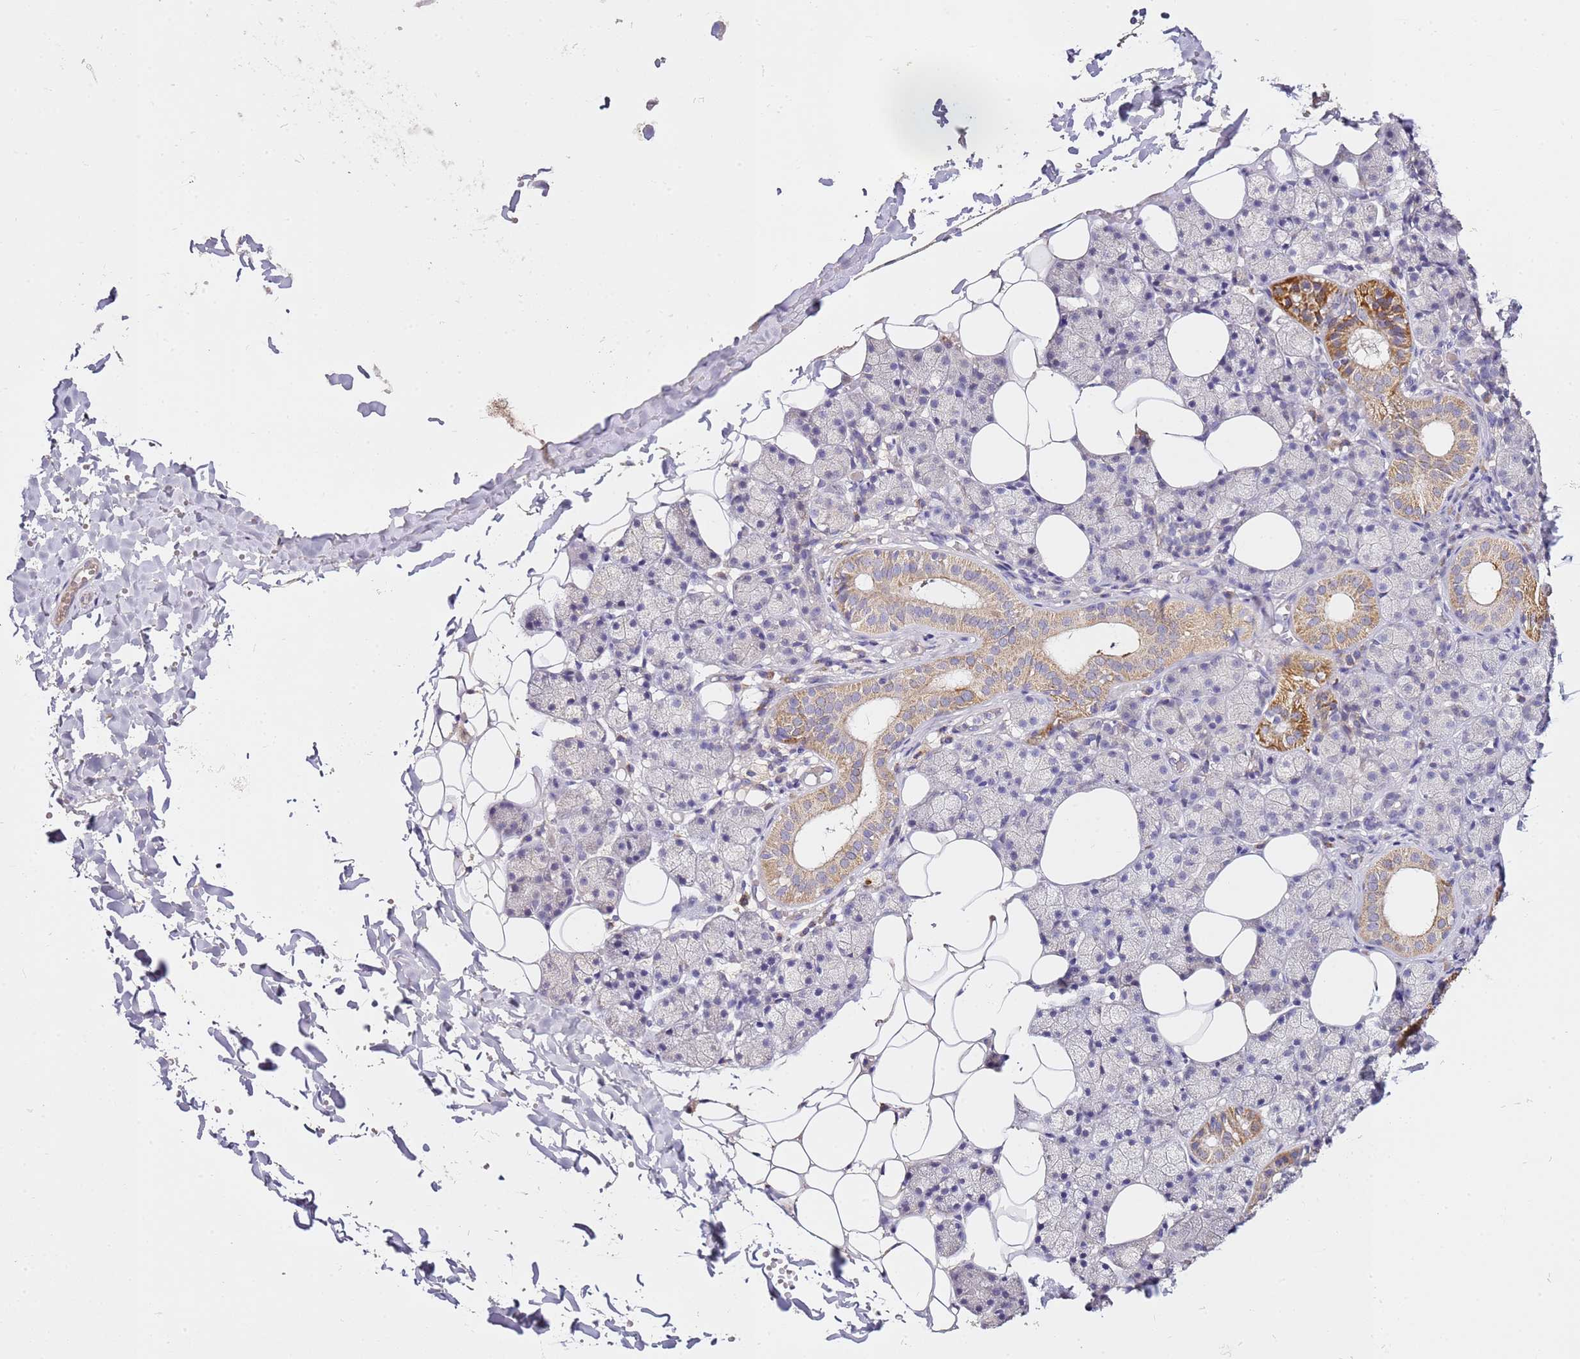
{"staining": {"intensity": "moderate", "quantity": "<25%", "location": "cytoplasmic/membranous"}, "tissue": "salivary gland", "cell_type": "Glandular cells", "image_type": "normal", "snomed": [{"axis": "morphology", "description": "Normal tissue, NOS"}, {"axis": "topography", "description": "Salivary gland"}], "caption": "Normal salivary gland displays moderate cytoplasmic/membranous positivity in approximately <25% of glandular cells, visualized by immunohistochemistry. The staining is performed using DAB (3,3'-diaminobenzidine) brown chromogen to label protein expression. The nuclei are counter-stained blue using hematoxylin.", "gene": "OR2B11", "patient": {"sex": "female", "age": 33}}